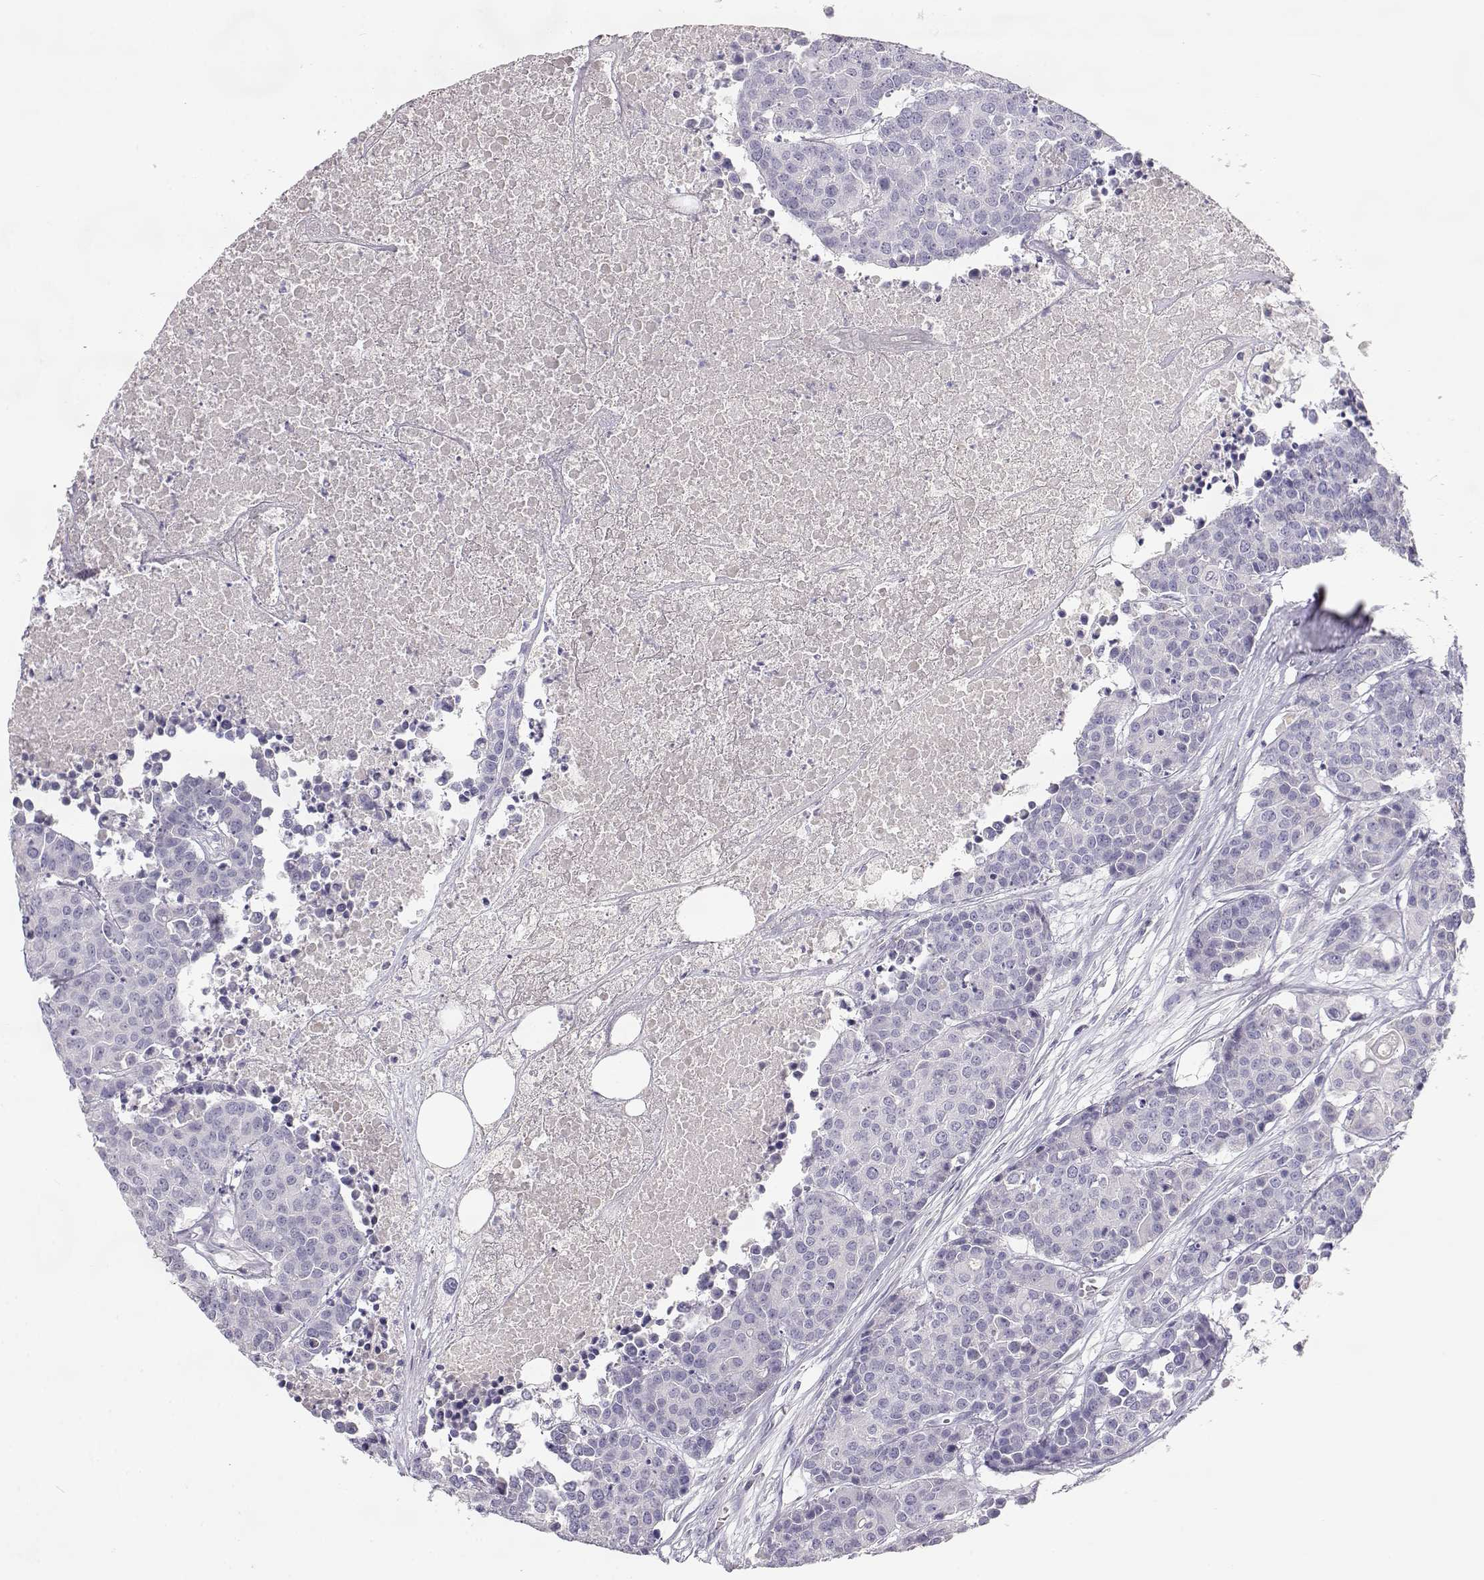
{"staining": {"intensity": "negative", "quantity": "none", "location": "none"}, "tissue": "carcinoid", "cell_type": "Tumor cells", "image_type": "cancer", "snomed": [{"axis": "morphology", "description": "Carcinoid, malignant, NOS"}, {"axis": "topography", "description": "Colon"}], "caption": "Immunohistochemical staining of malignant carcinoid reveals no significant expression in tumor cells.", "gene": "SLCO6A1", "patient": {"sex": "male", "age": 81}}